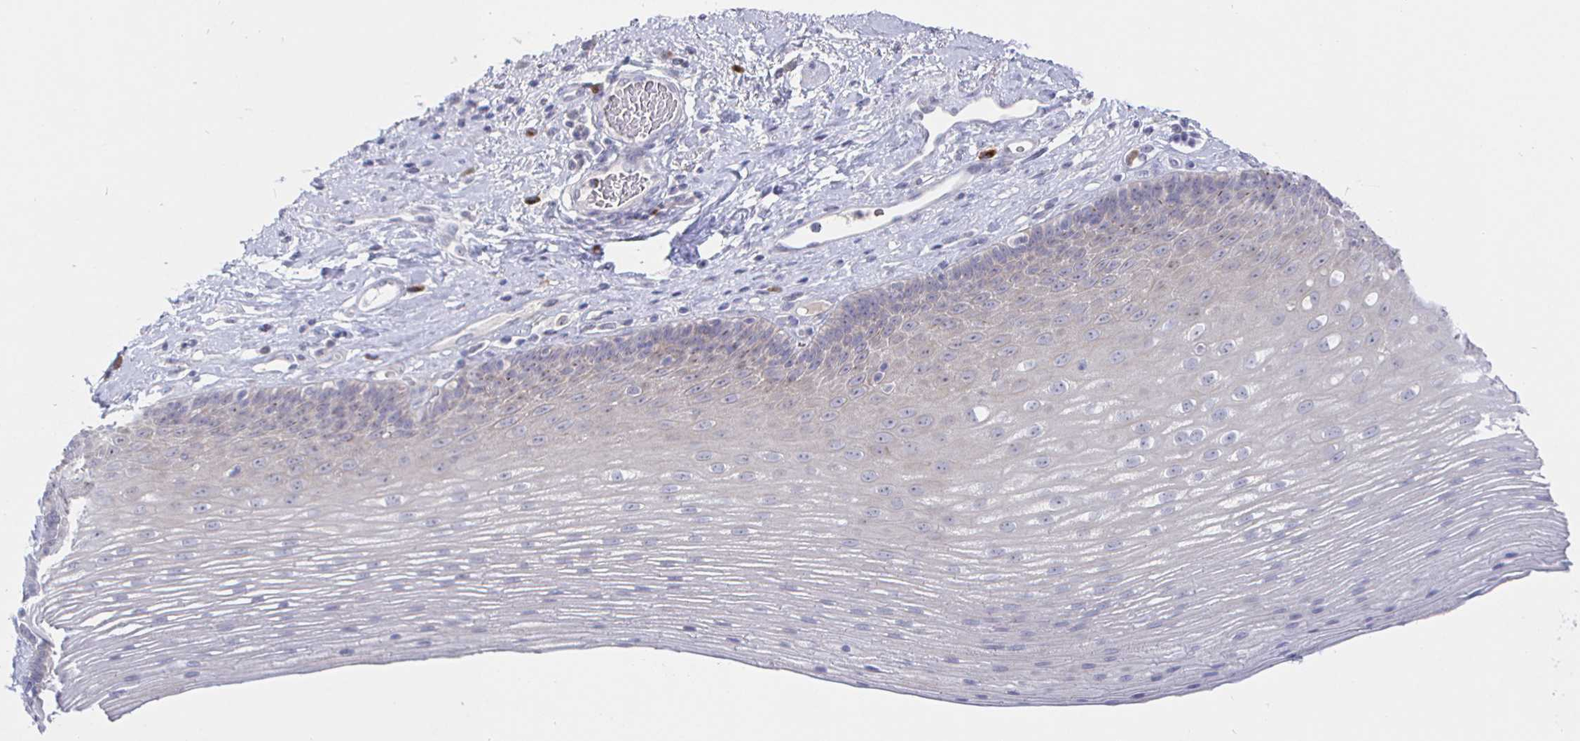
{"staining": {"intensity": "negative", "quantity": "none", "location": "none"}, "tissue": "esophagus", "cell_type": "Squamous epithelial cells", "image_type": "normal", "snomed": [{"axis": "morphology", "description": "Normal tissue, NOS"}, {"axis": "topography", "description": "Esophagus"}], "caption": "An image of human esophagus is negative for staining in squamous epithelial cells.", "gene": "LRRC23", "patient": {"sex": "male", "age": 62}}